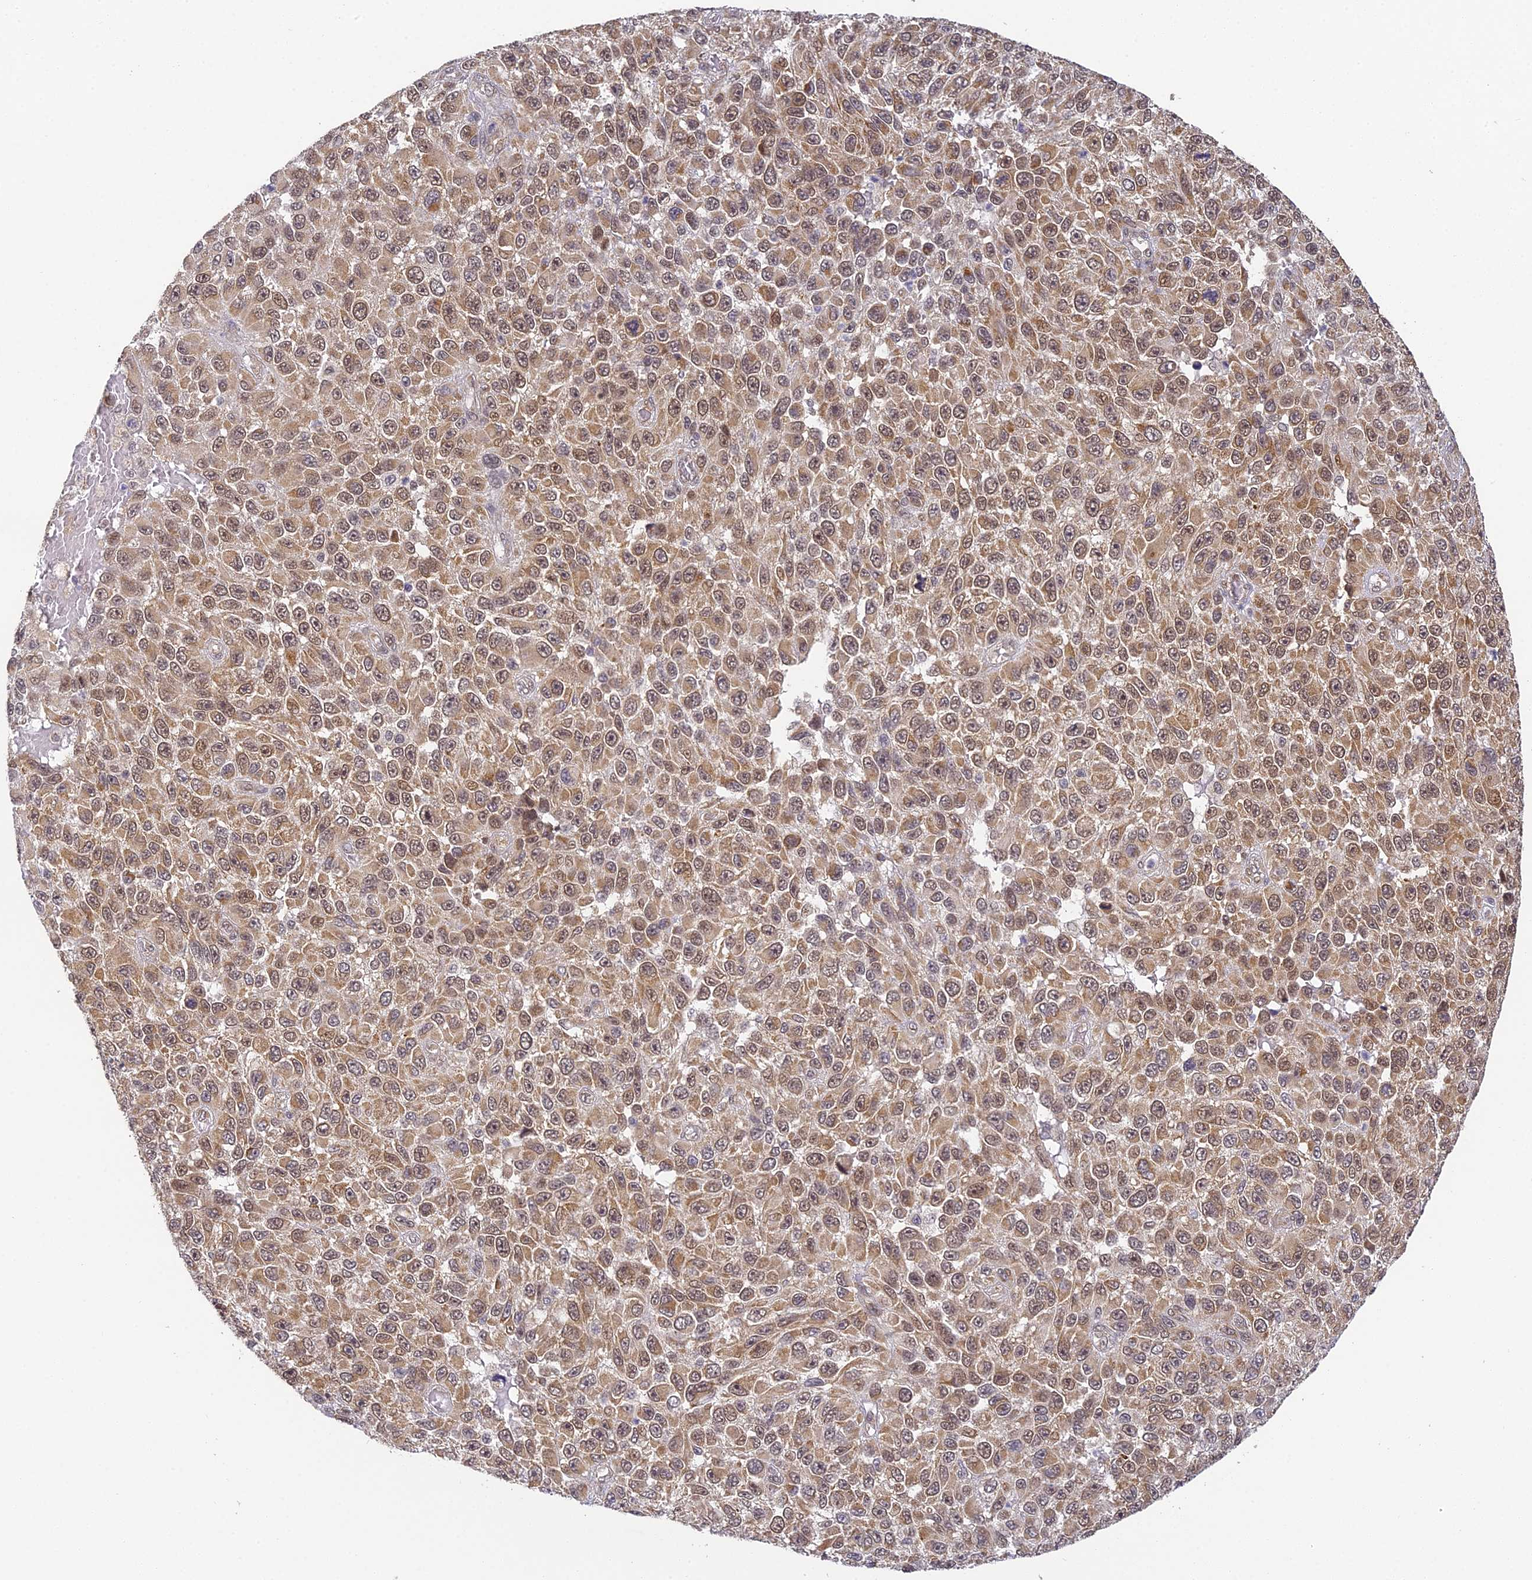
{"staining": {"intensity": "moderate", "quantity": ">75%", "location": "cytoplasmic/membranous,nuclear"}, "tissue": "melanoma", "cell_type": "Tumor cells", "image_type": "cancer", "snomed": [{"axis": "morphology", "description": "Malignant melanoma, NOS"}, {"axis": "topography", "description": "Skin"}], "caption": "A histopathology image of malignant melanoma stained for a protein shows moderate cytoplasmic/membranous and nuclear brown staining in tumor cells.", "gene": "DNAAF10", "patient": {"sex": "female", "age": 96}}